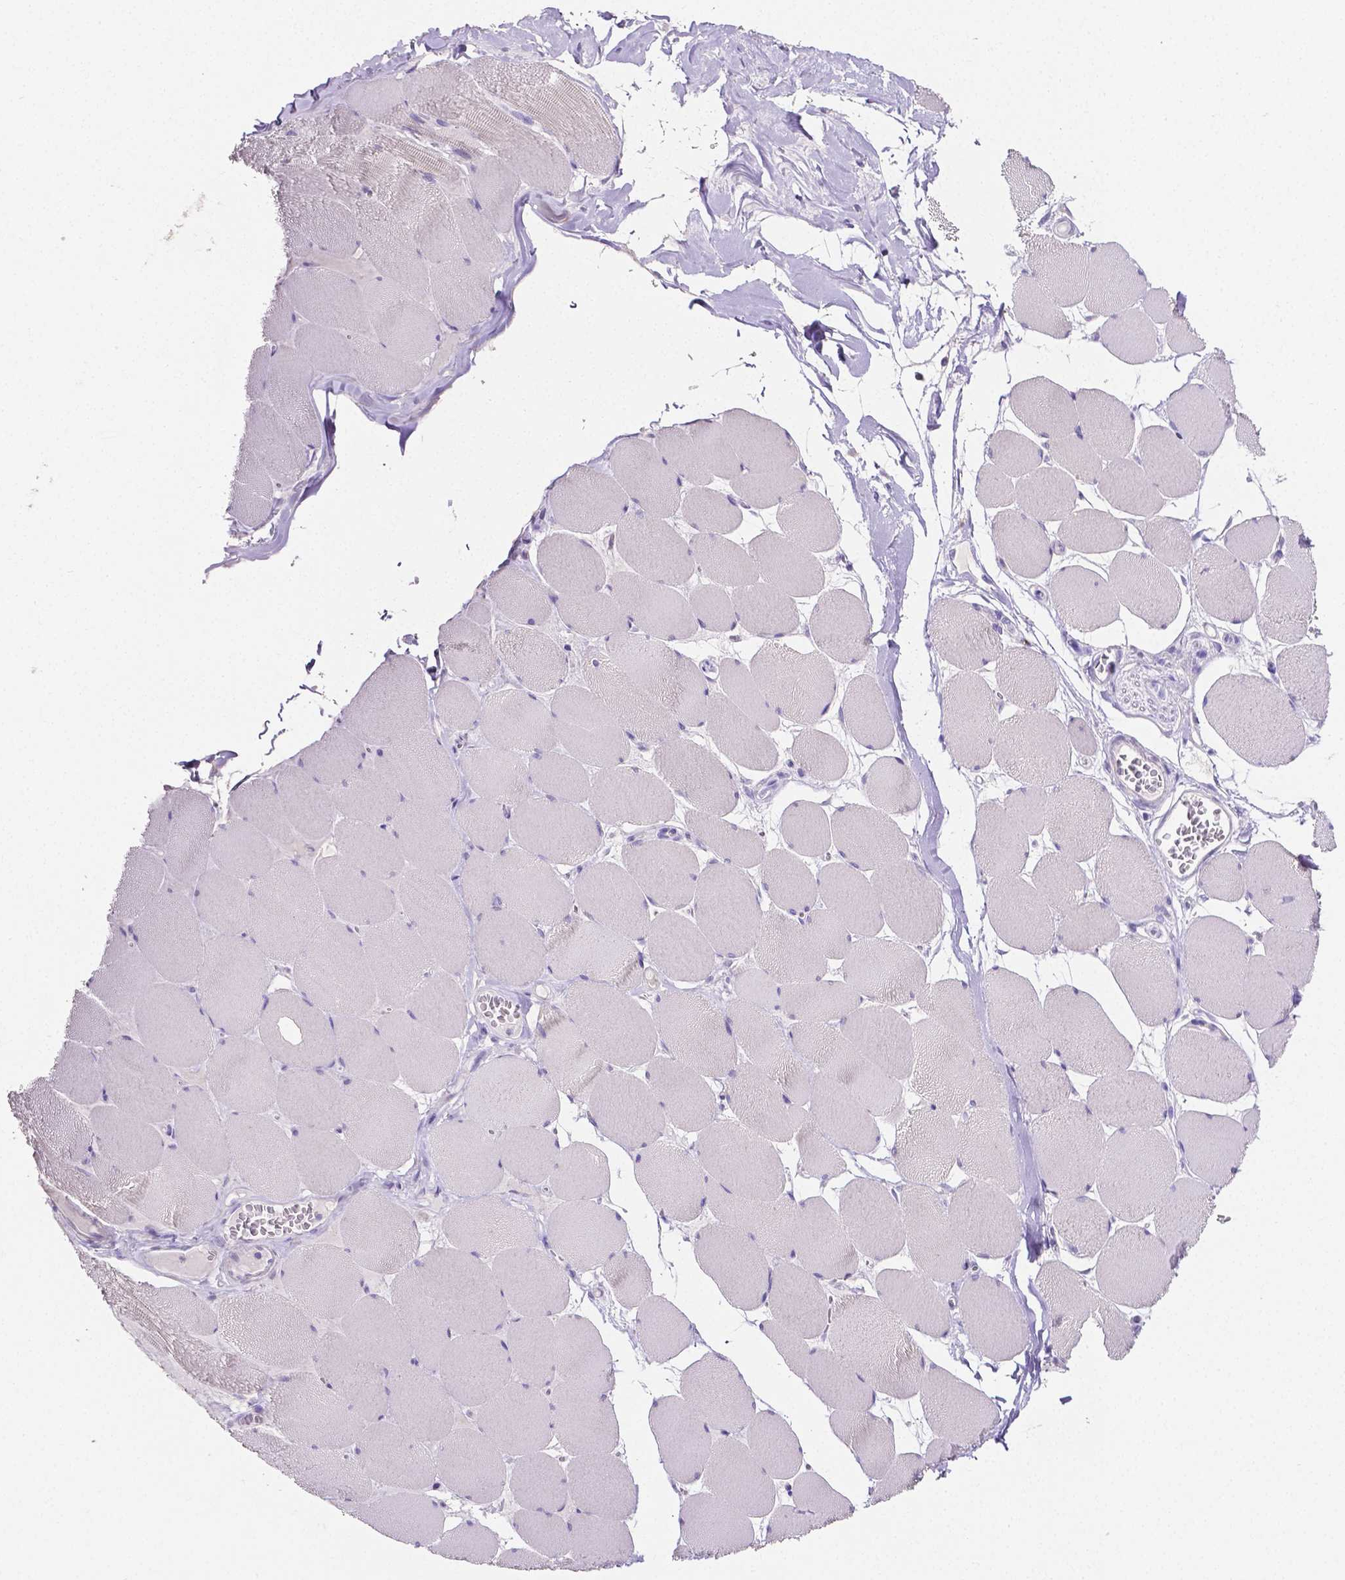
{"staining": {"intensity": "negative", "quantity": "none", "location": "none"}, "tissue": "skeletal muscle", "cell_type": "Myocytes", "image_type": "normal", "snomed": [{"axis": "morphology", "description": "Normal tissue, NOS"}, {"axis": "topography", "description": "Skeletal muscle"}], "caption": "High power microscopy histopathology image of an IHC histopathology image of unremarkable skeletal muscle, revealing no significant expression in myocytes.", "gene": "SLC22A2", "patient": {"sex": "female", "age": 75}}